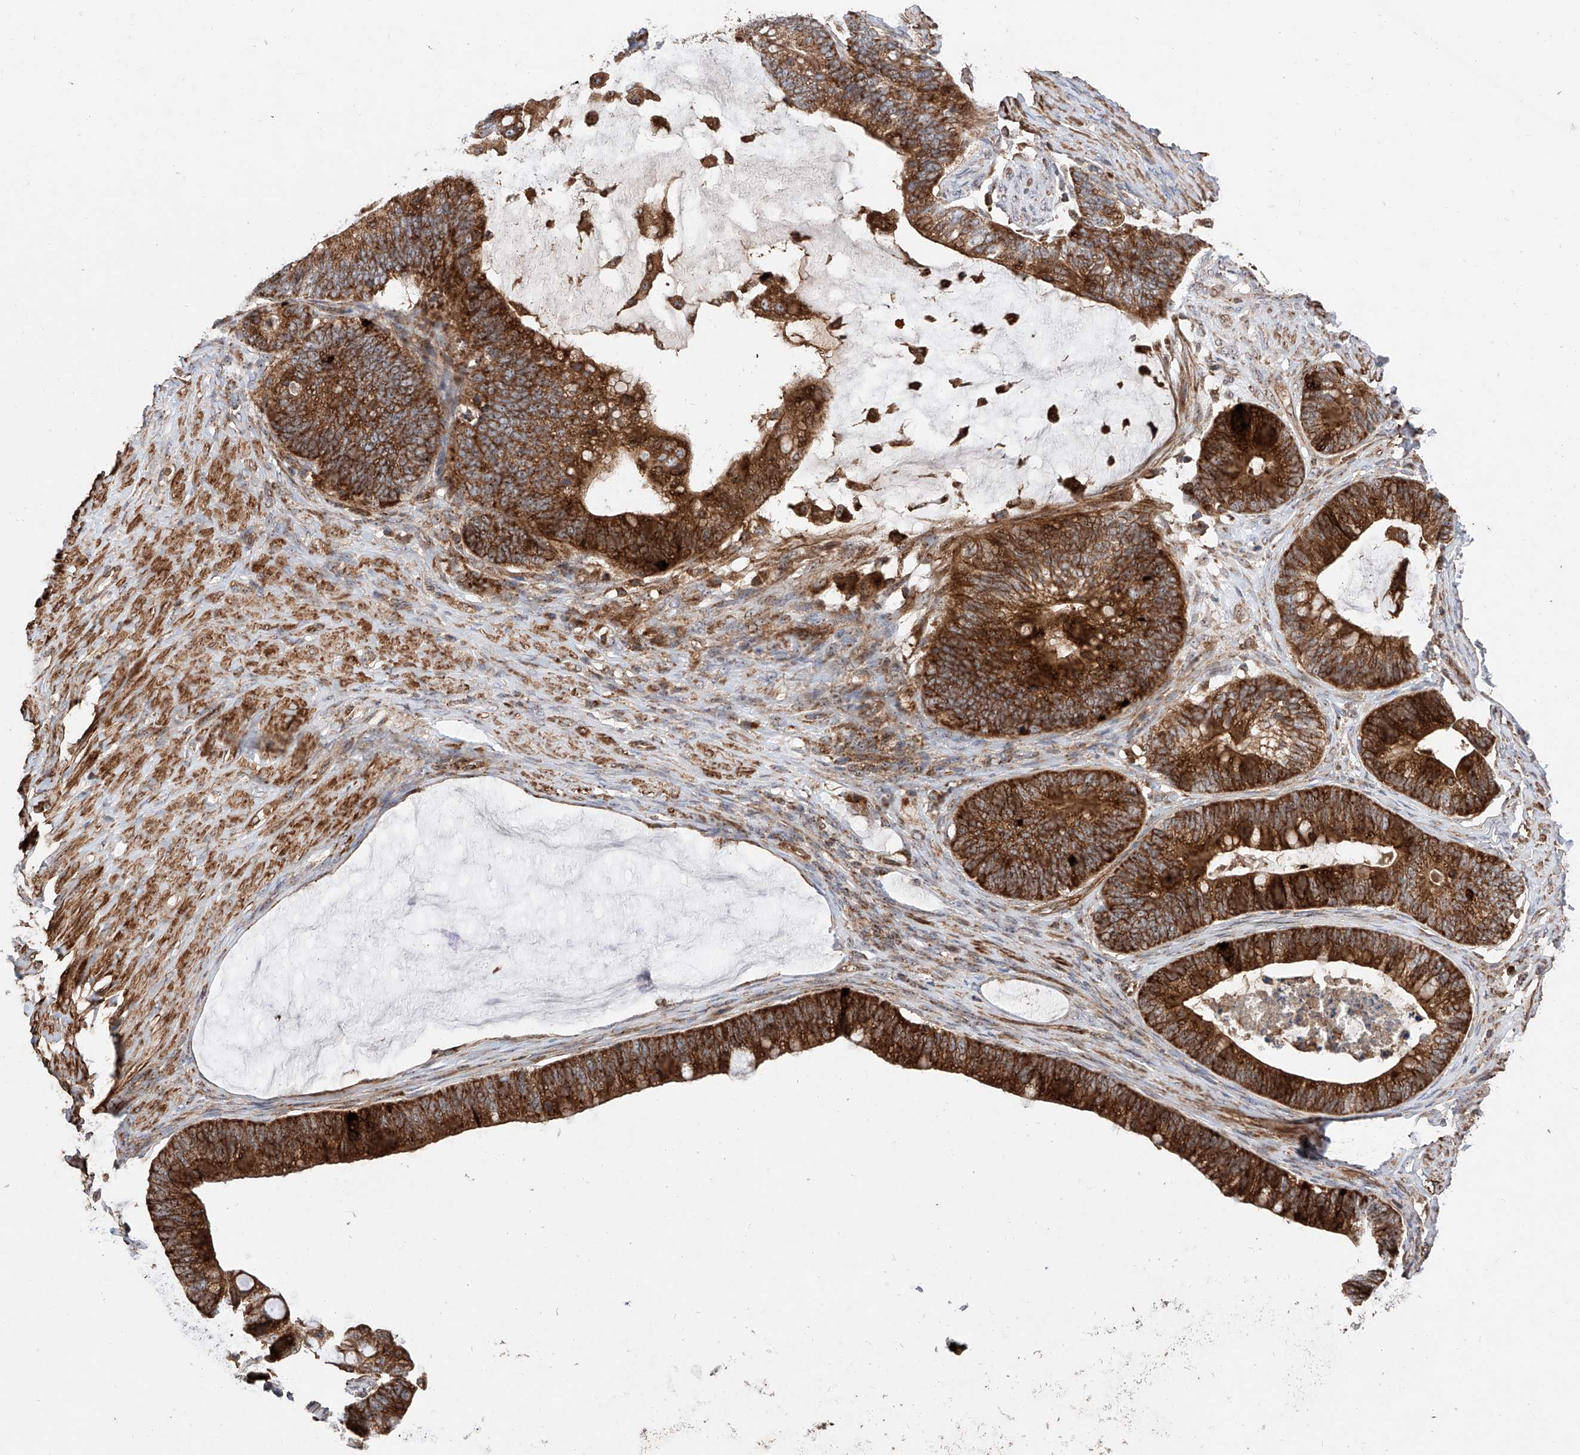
{"staining": {"intensity": "strong", "quantity": ">75%", "location": "cytoplasmic/membranous"}, "tissue": "ovarian cancer", "cell_type": "Tumor cells", "image_type": "cancer", "snomed": [{"axis": "morphology", "description": "Cystadenocarcinoma, mucinous, NOS"}, {"axis": "topography", "description": "Ovary"}], "caption": "This photomicrograph shows immunohistochemistry (IHC) staining of mucinous cystadenocarcinoma (ovarian), with high strong cytoplasmic/membranous positivity in about >75% of tumor cells.", "gene": "PISD", "patient": {"sex": "female", "age": 61}}